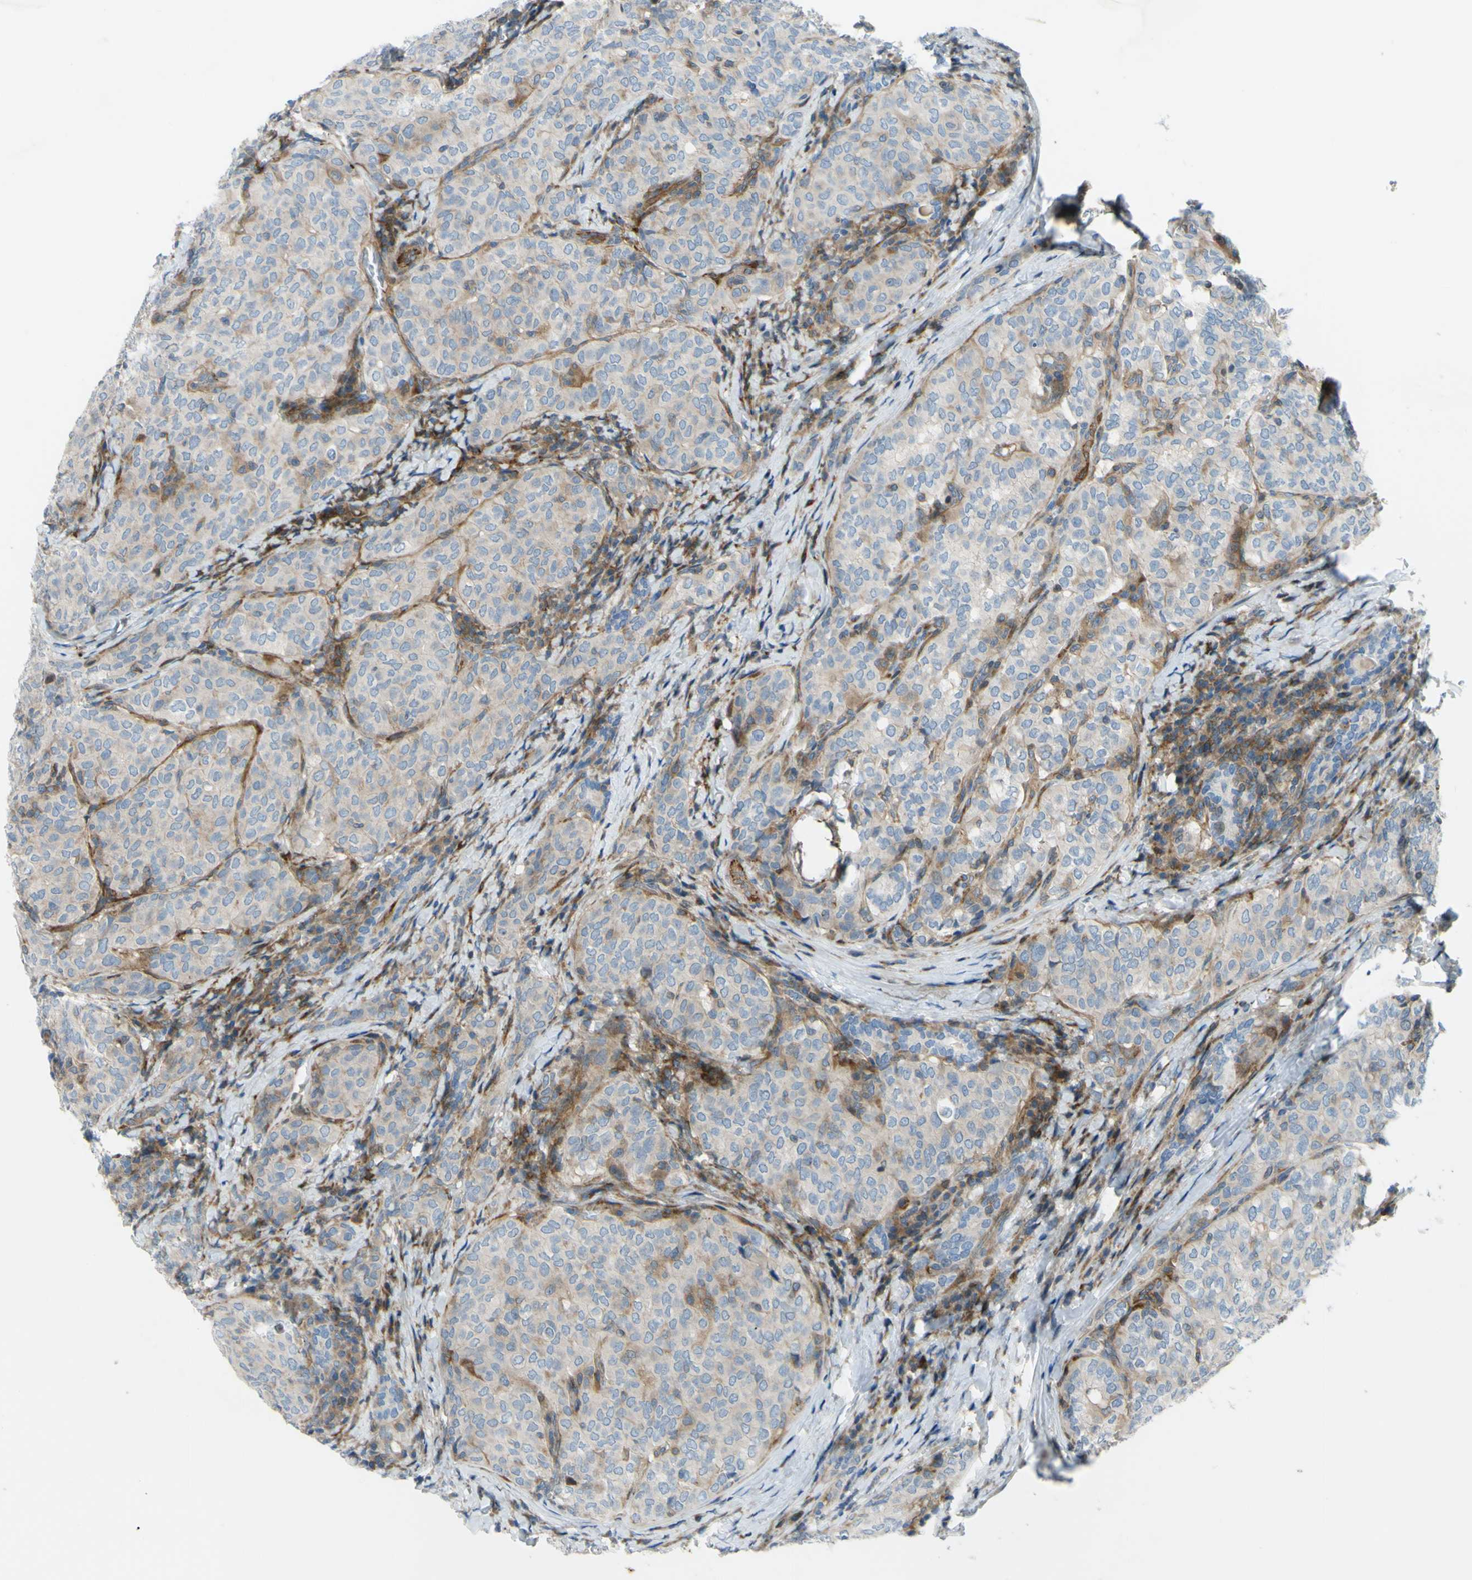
{"staining": {"intensity": "weak", "quantity": "<25%", "location": "cytoplasmic/membranous"}, "tissue": "thyroid cancer", "cell_type": "Tumor cells", "image_type": "cancer", "snomed": [{"axis": "morphology", "description": "Normal tissue, NOS"}, {"axis": "morphology", "description": "Papillary adenocarcinoma, NOS"}, {"axis": "topography", "description": "Thyroid gland"}], "caption": "A photomicrograph of human thyroid papillary adenocarcinoma is negative for staining in tumor cells.", "gene": "PAK2", "patient": {"sex": "female", "age": 30}}